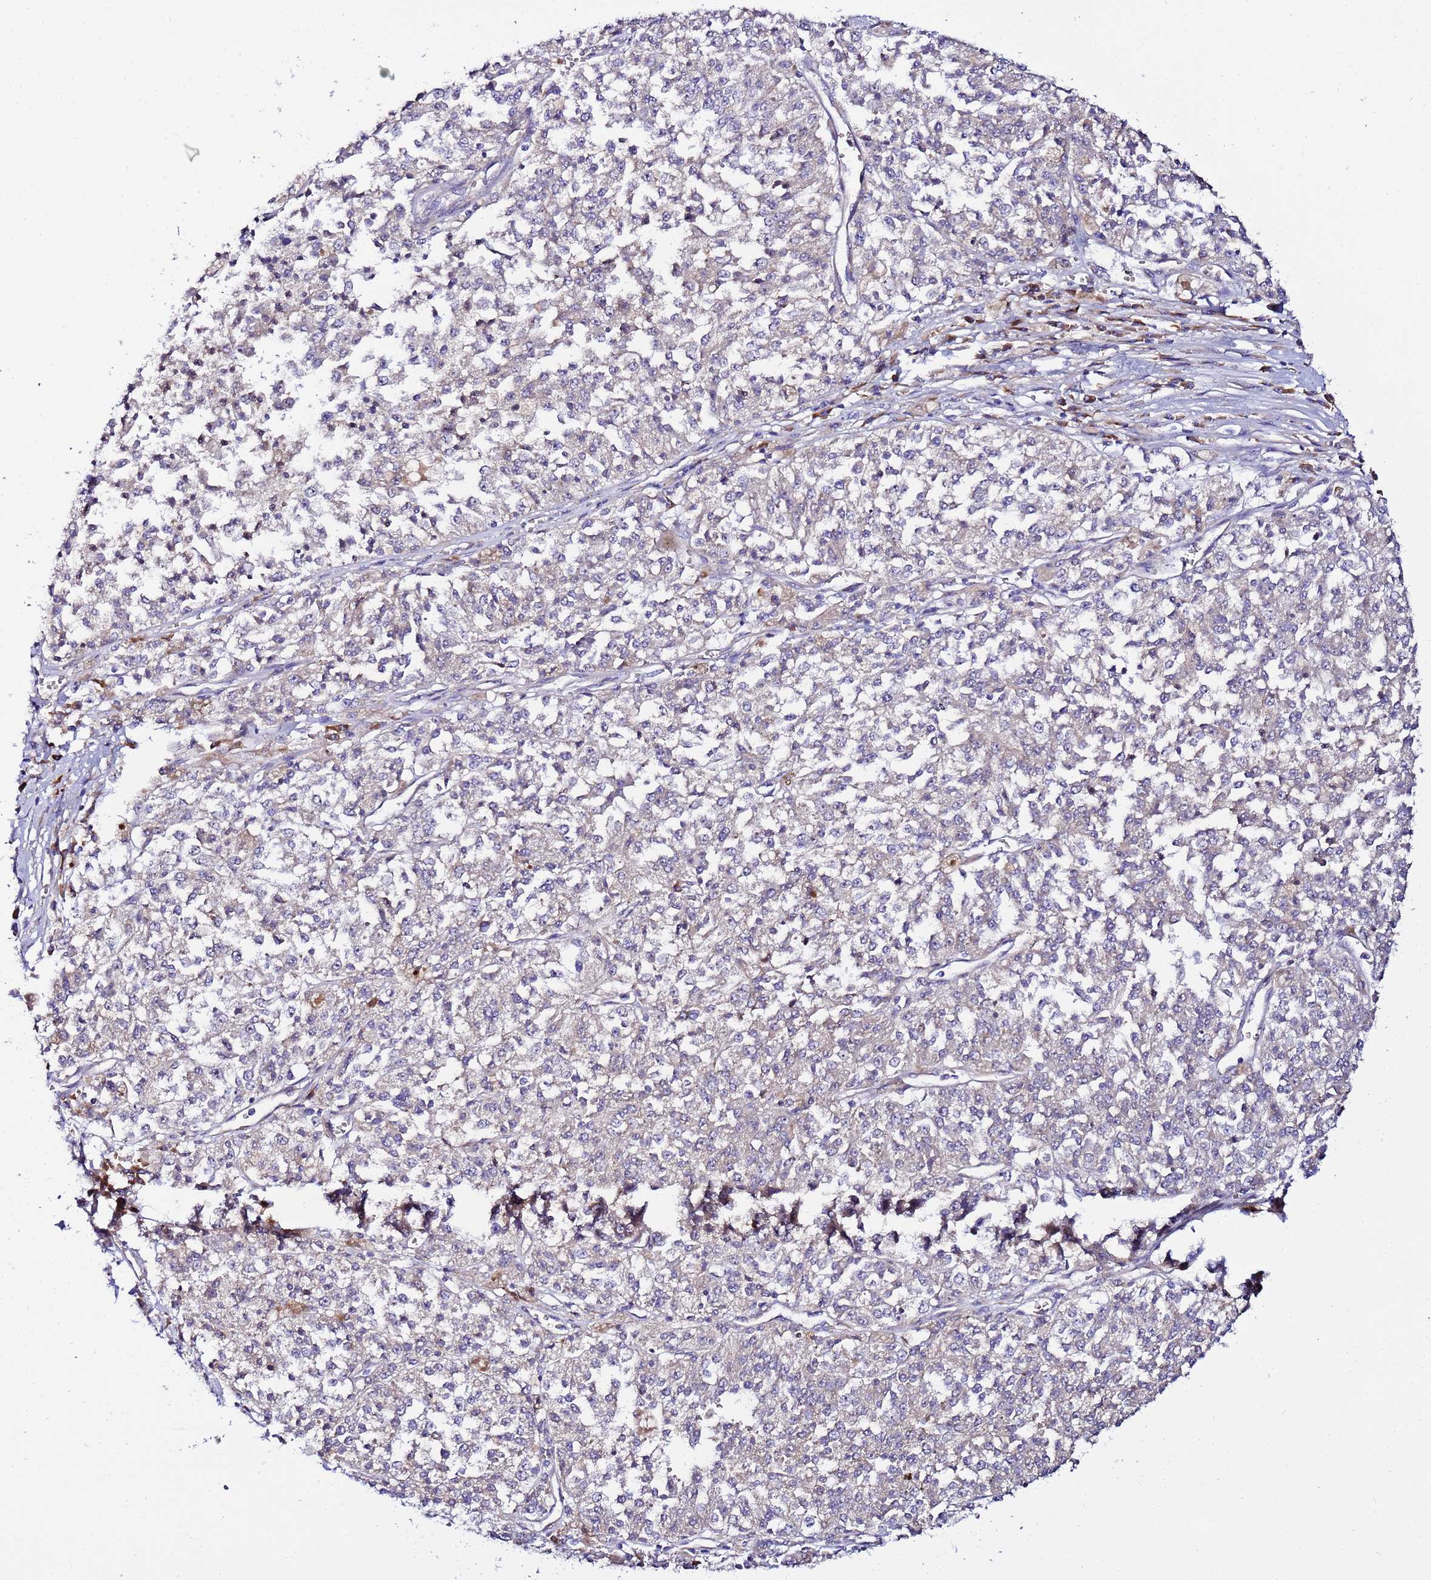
{"staining": {"intensity": "negative", "quantity": "none", "location": "none"}, "tissue": "melanoma", "cell_type": "Tumor cells", "image_type": "cancer", "snomed": [{"axis": "morphology", "description": "Malignant melanoma, NOS"}, {"axis": "topography", "description": "Skin"}], "caption": "An image of malignant melanoma stained for a protein demonstrates no brown staining in tumor cells.", "gene": "JRKL", "patient": {"sex": "female", "age": 64}}